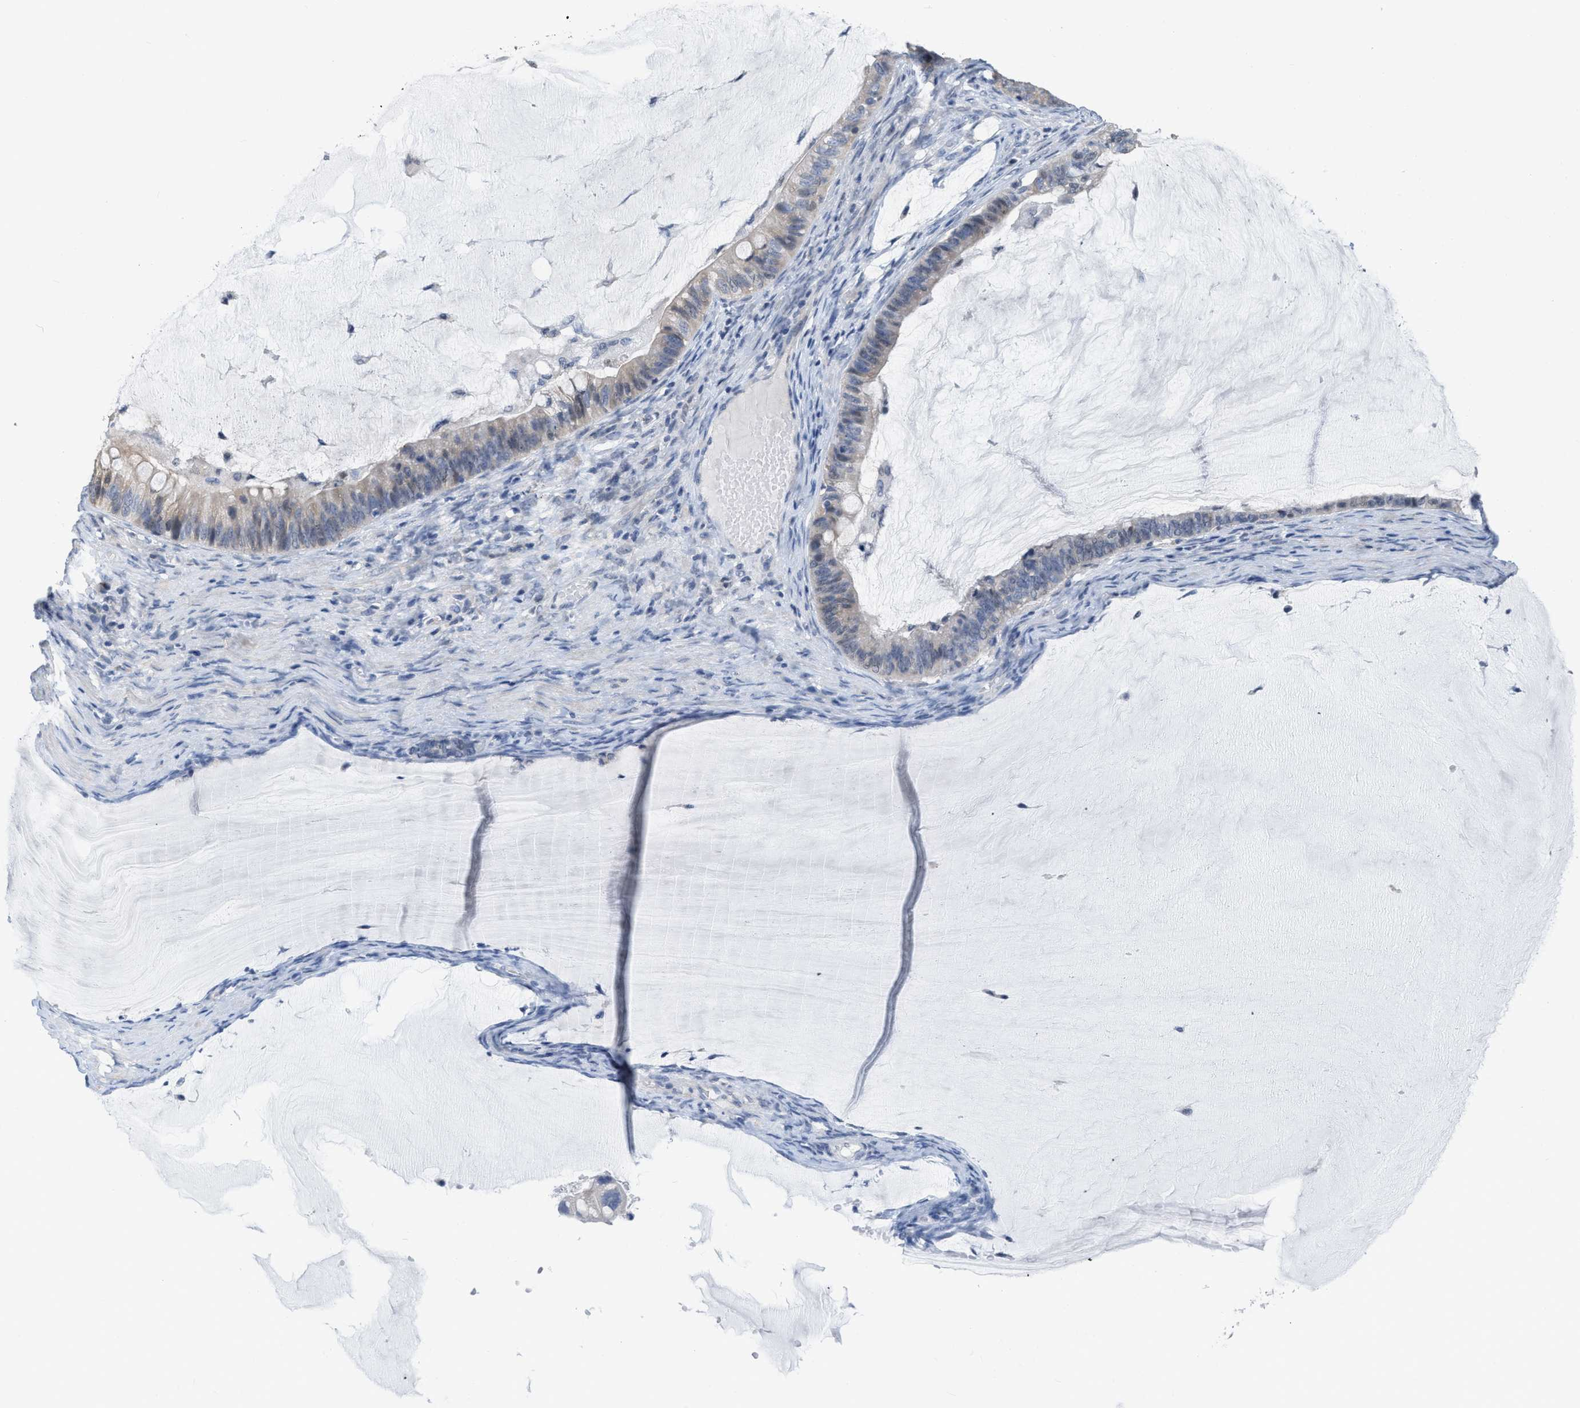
{"staining": {"intensity": "weak", "quantity": "<25%", "location": "cytoplasmic/membranous"}, "tissue": "ovarian cancer", "cell_type": "Tumor cells", "image_type": "cancer", "snomed": [{"axis": "morphology", "description": "Cystadenocarcinoma, mucinous, NOS"}, {"axis": "topography", "description": "Ovary"}], "caption": "A high-resolution image shows IHC staining of ovarian cancer, which shows no significant positivity in tumor cells. (DAB IHC visualized using brightfield microscopy, high magnification).", "gene": "CRYM", "patient": {"sex": "female", "age": 61}}